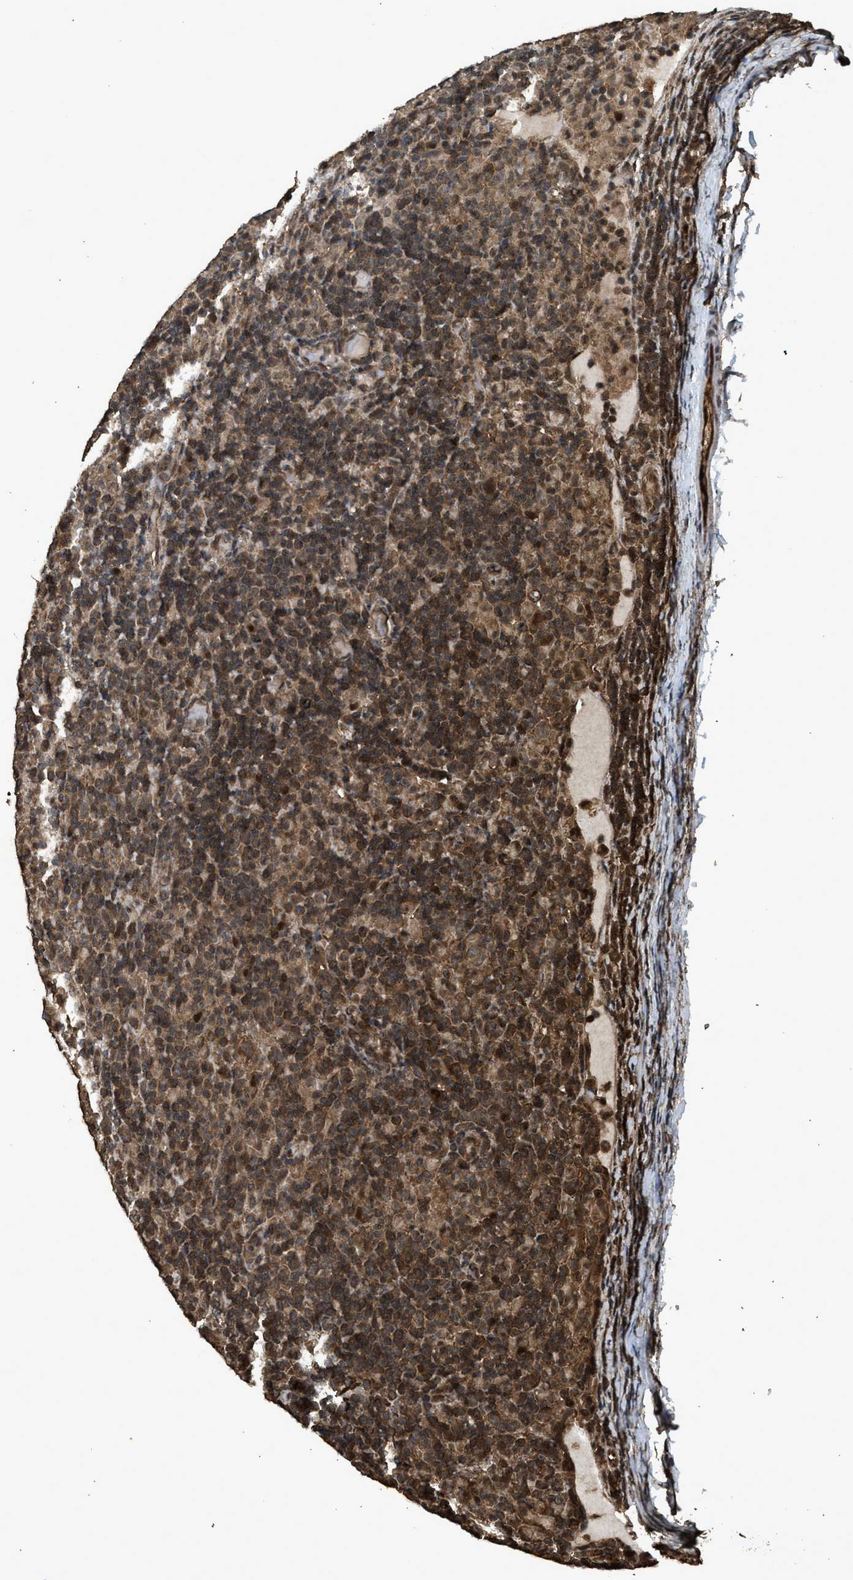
{"staining": {"intensity": "moderate", "quantity": ">75%", "location": "cytoplasmic/membranous,nuclear"}, "tissue": "lymphoma", "cell_type": "Tumor cells", "image_type": "cancer", "snomed": [{"axis": "morphology", "description": "Hodgkin's disease, NOS"}, {"axis": "topography", "description": "Lymph node"}], "caption": "Hodgkin's disease stained with IHC reveals moderate cytoplasmic/membranous and nuclear staining in approximately >75% of tumor cells. Nuclei are stained in blue.", "gene": "MYBL2", "patient": {"sex": "male", "age": 70}}